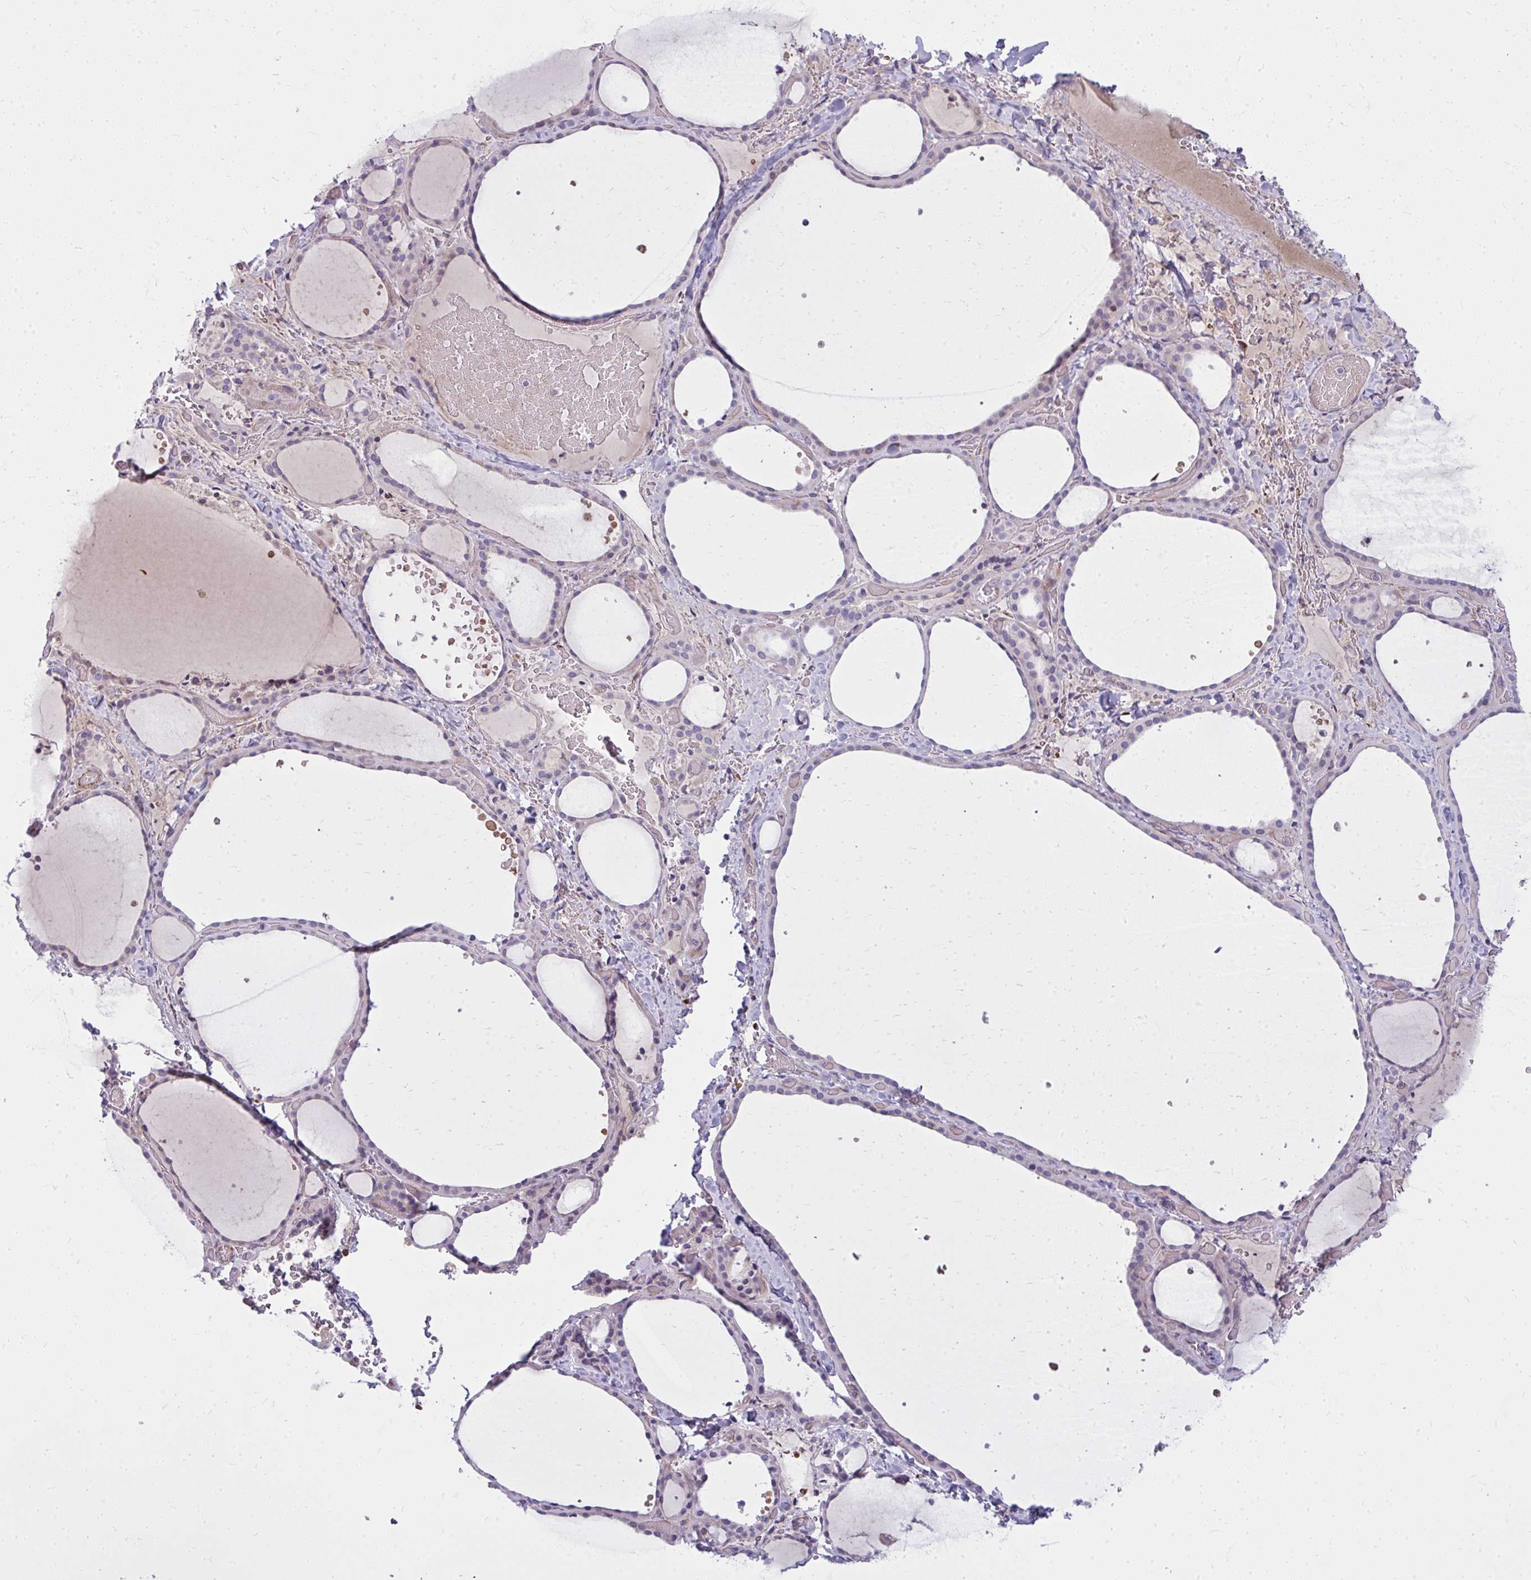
{"staining": {"intensity": "negative", "quantity": "none", "location": "none"}, "tissue": "thyroid gland", "cell_type": "Glandular cells", "image_type": "normal", "snomed": [{"axis": "morphology", "description": "Normal tissue, NOS"}, {"axis": "topography", "description": "Thyroid gland"}], "caption": "Histopathology image shows no protein expression in glandular cells of benign thyroid gland.", "gene": "SLC14A1", "patient": {"sex": "female", "age": 36}}